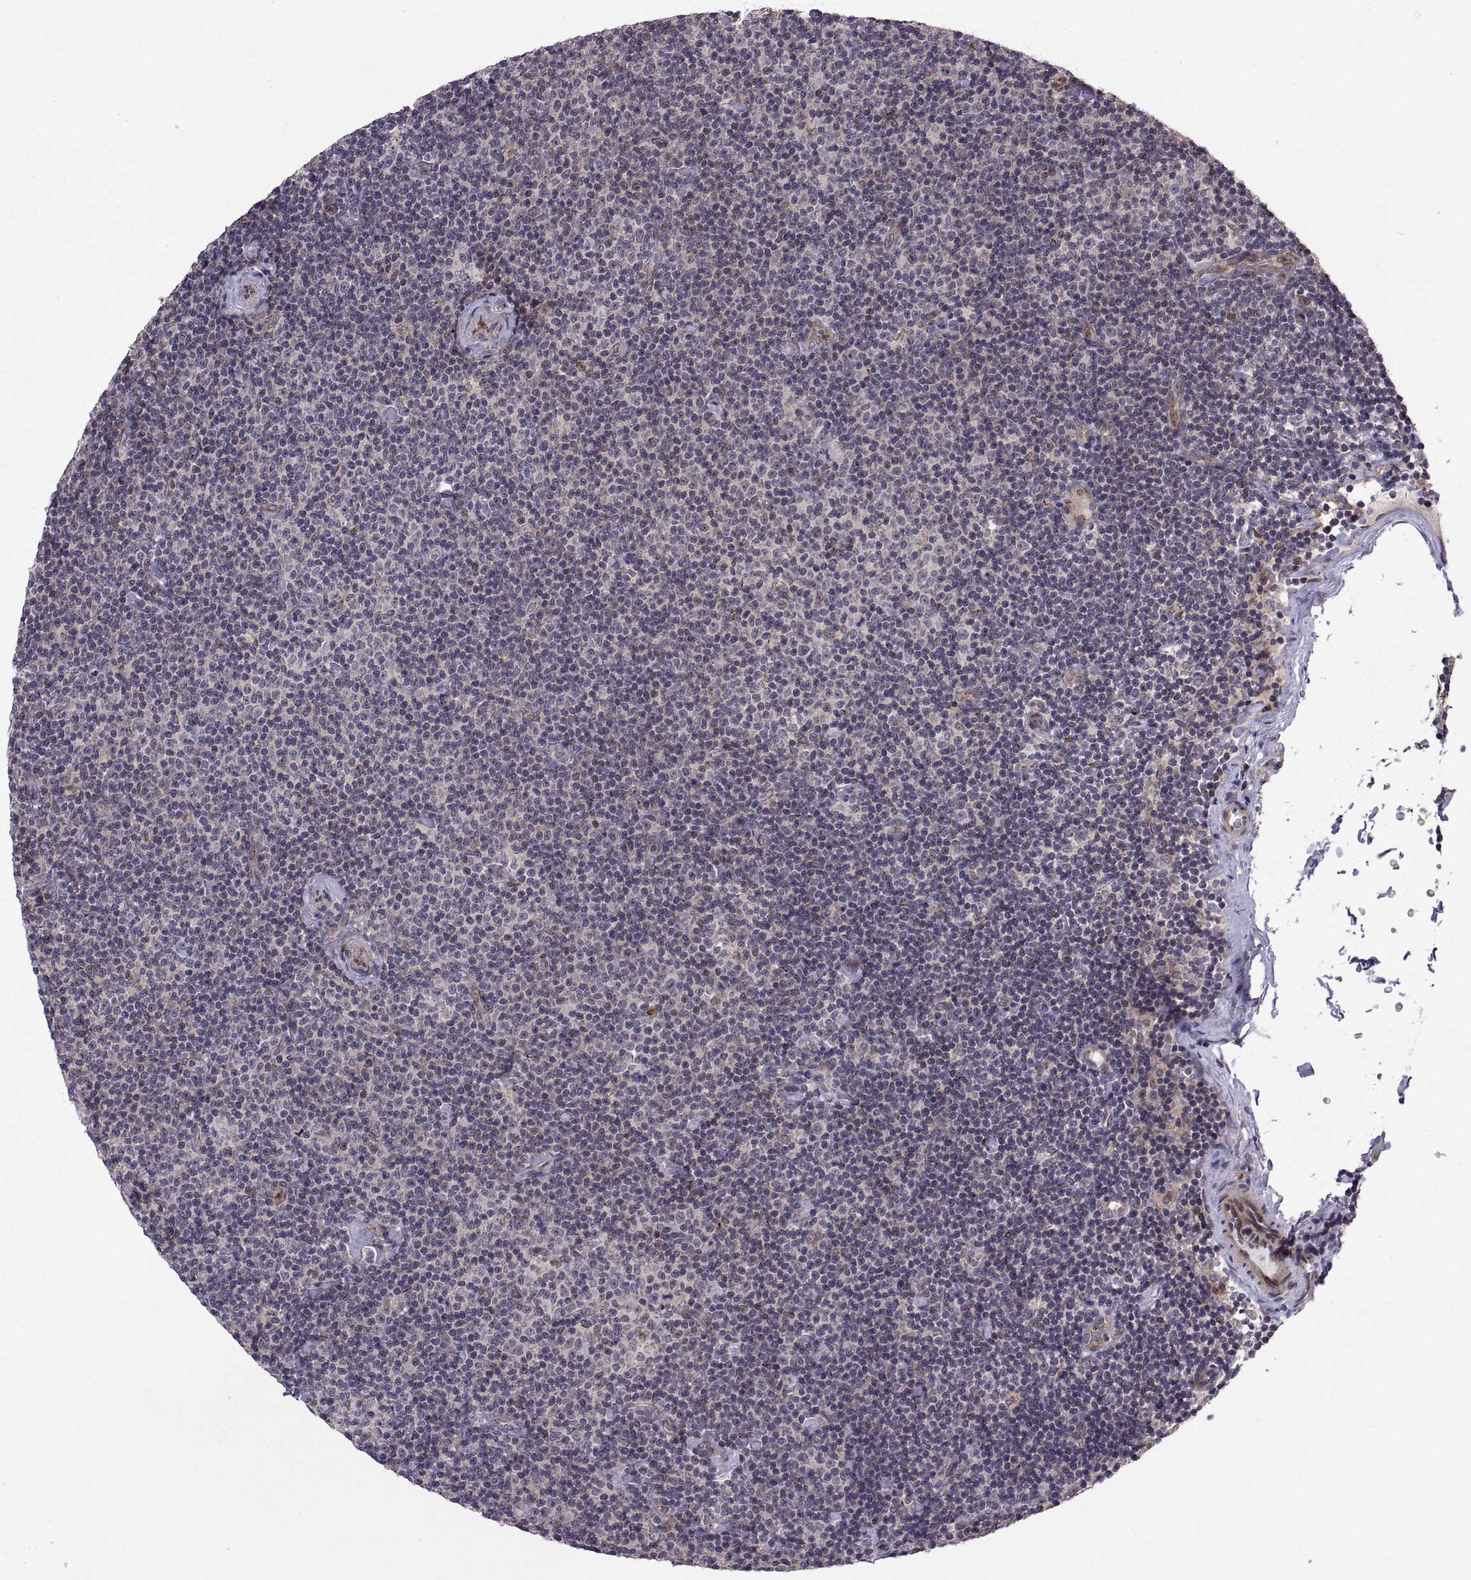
{"staining": {"intensity": "negative", "quantity": "none", "location": "none"}, "tissue": "lymphoma", "cell_type": "Tumor cells", "image_type": "cancer", "snomed": [{"axis": "morphology", "description": "Malignant lymphoma, non-Hodgkin's type, Low grade"}, {"axis": "topography", "description": "Lymph node"}], "caption": "Protein analysis of lymphoma displays no significant positivity in tumor cells.", "gene": "TESC", "patient": {"sex": "male", "age": 81}}